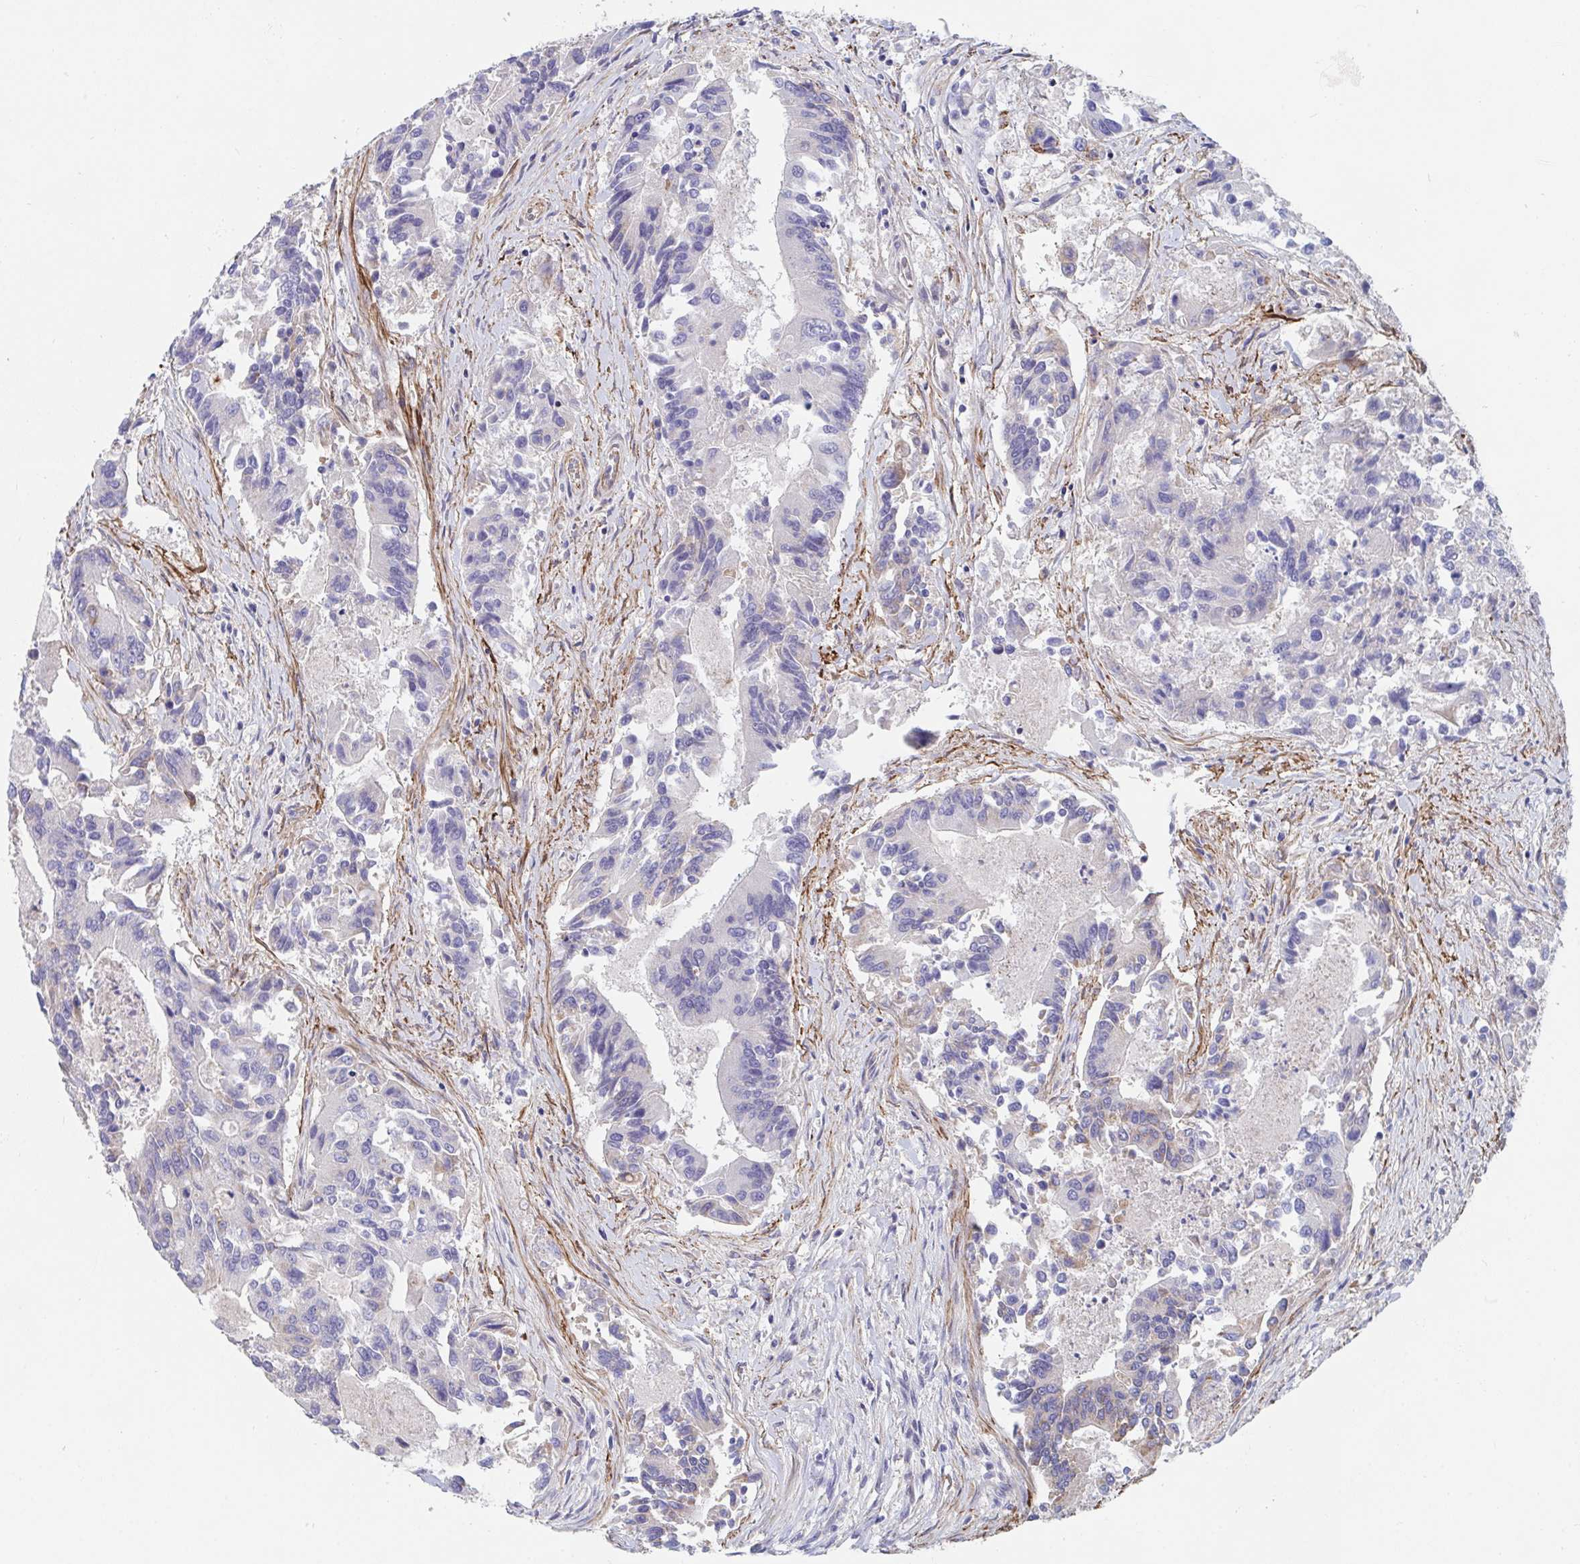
{"staining": {"intensity": "weak", "quantity": "<25%", "location": "cytoplasmic/membranous"}, "tissue": "colorectal cancer", "cell_type": "Tumor cells", "image_type": "cancer", "snomed": [{"axis": "morphology", "description": "Adenocarcinoma, NOS"}, {"axis": "topography", "description": "Colon"}], "caption": "Human colorectal cancer (adenocarcinoma) stained for a protein using immunohistochemistry (IHC) exhibits no staining in tumor cells.", "gene": "FAM156B", "patient": {"sex": "female", "age": 67}}